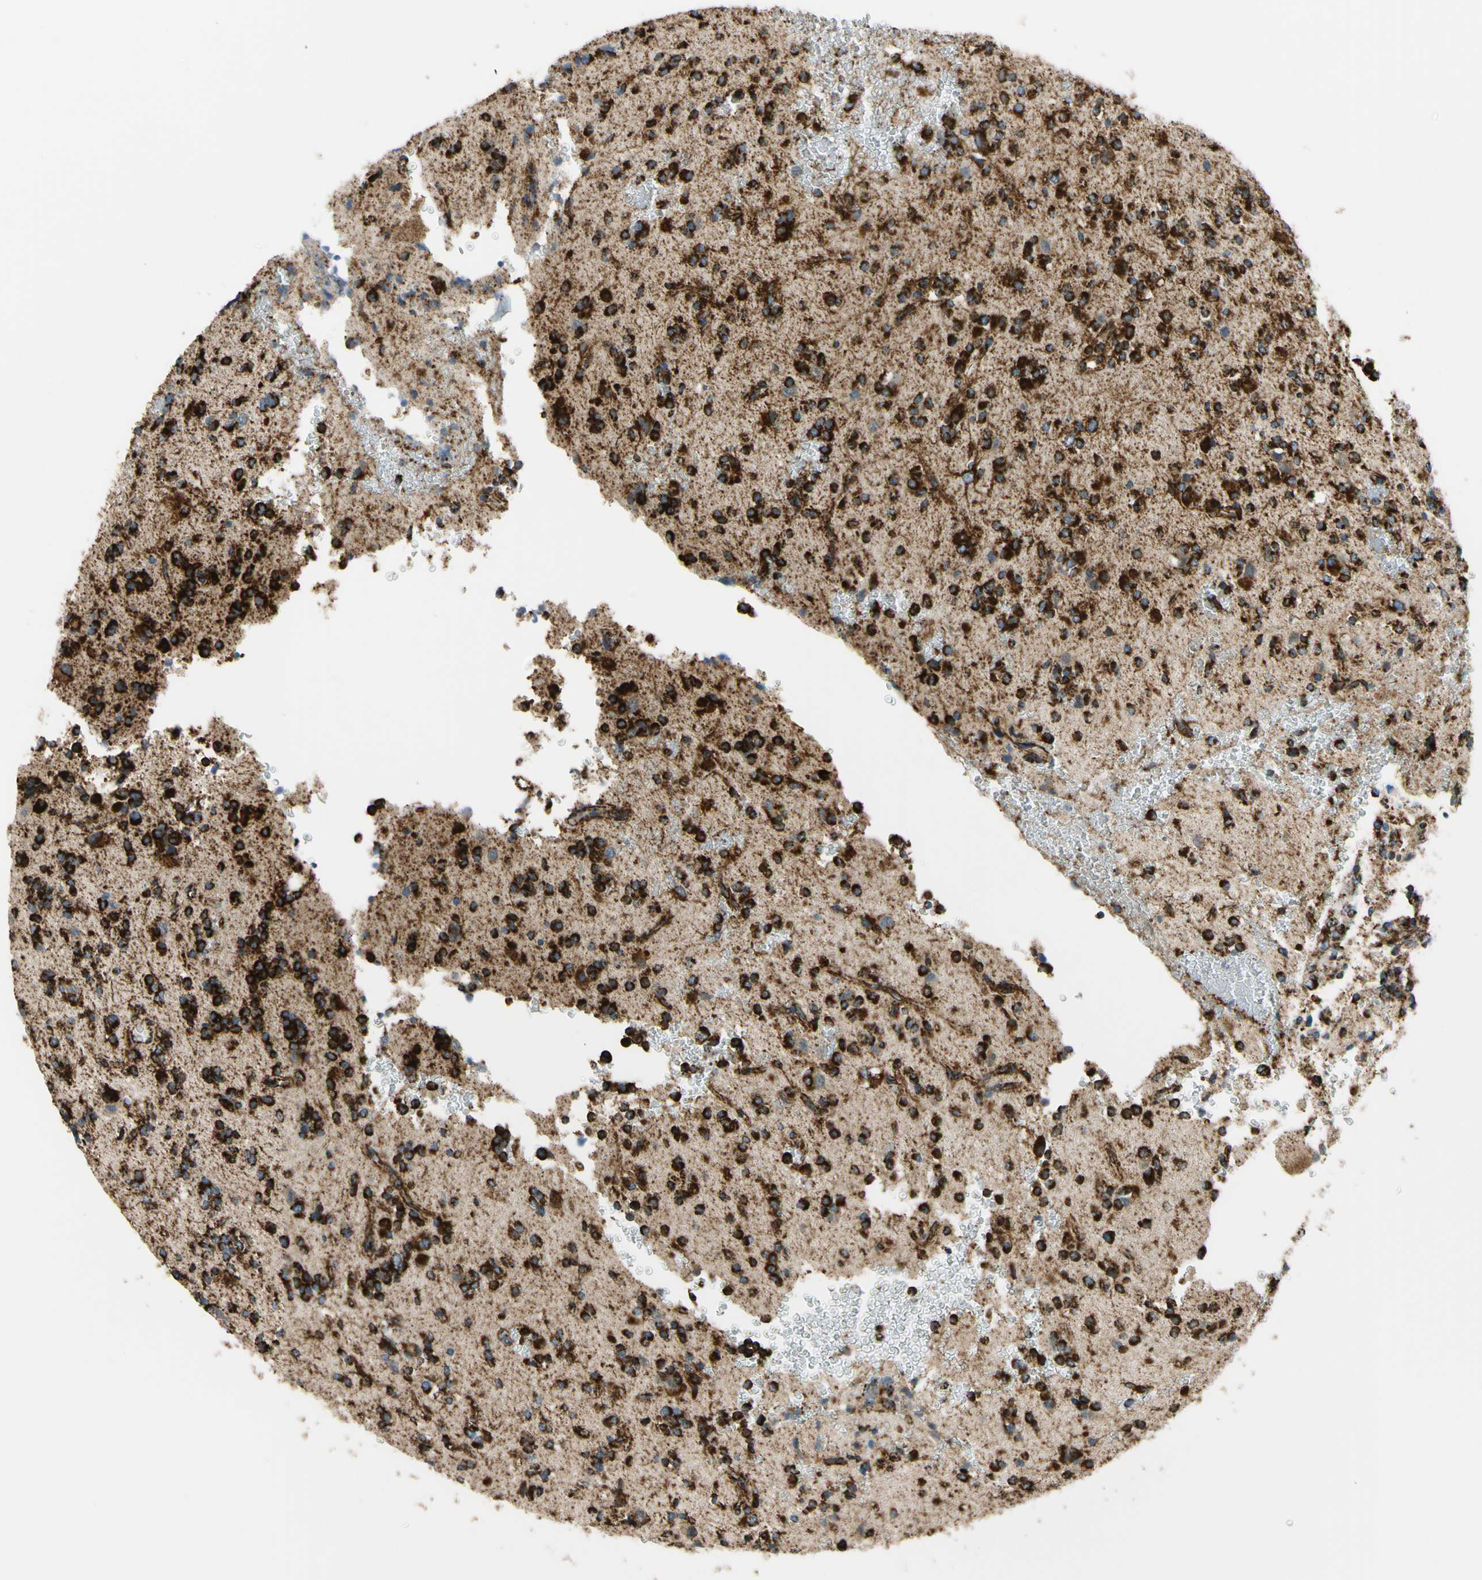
{"staining": {"intensity": "strong", "quantity": ">75%", "location": "cytoplasmic/membranous"}, "tissue": "glioma", "cell_type": "Tumor cells", "image_type": "cancer", "snomed": [{"axis": "morphology", "description": "Glioma, malignant, High grade"}, {"axis": "topography", "description": "Brain"}], "caption": "IHC staining of malignant glioma (high-grade), which reveals high levels of strong cytoplasmic/membranous staining in about >75% of tumor cells indicating strong cytoplasmic/membranous protein positivity. The staining was performed using DAB (3,3'-diaminobenzidine) (brown) for protein detection and nuclei were counterstained in hematoxylin (blue).", "gene": "MAVS", "patient": {"sex": "male", "age": 47}}